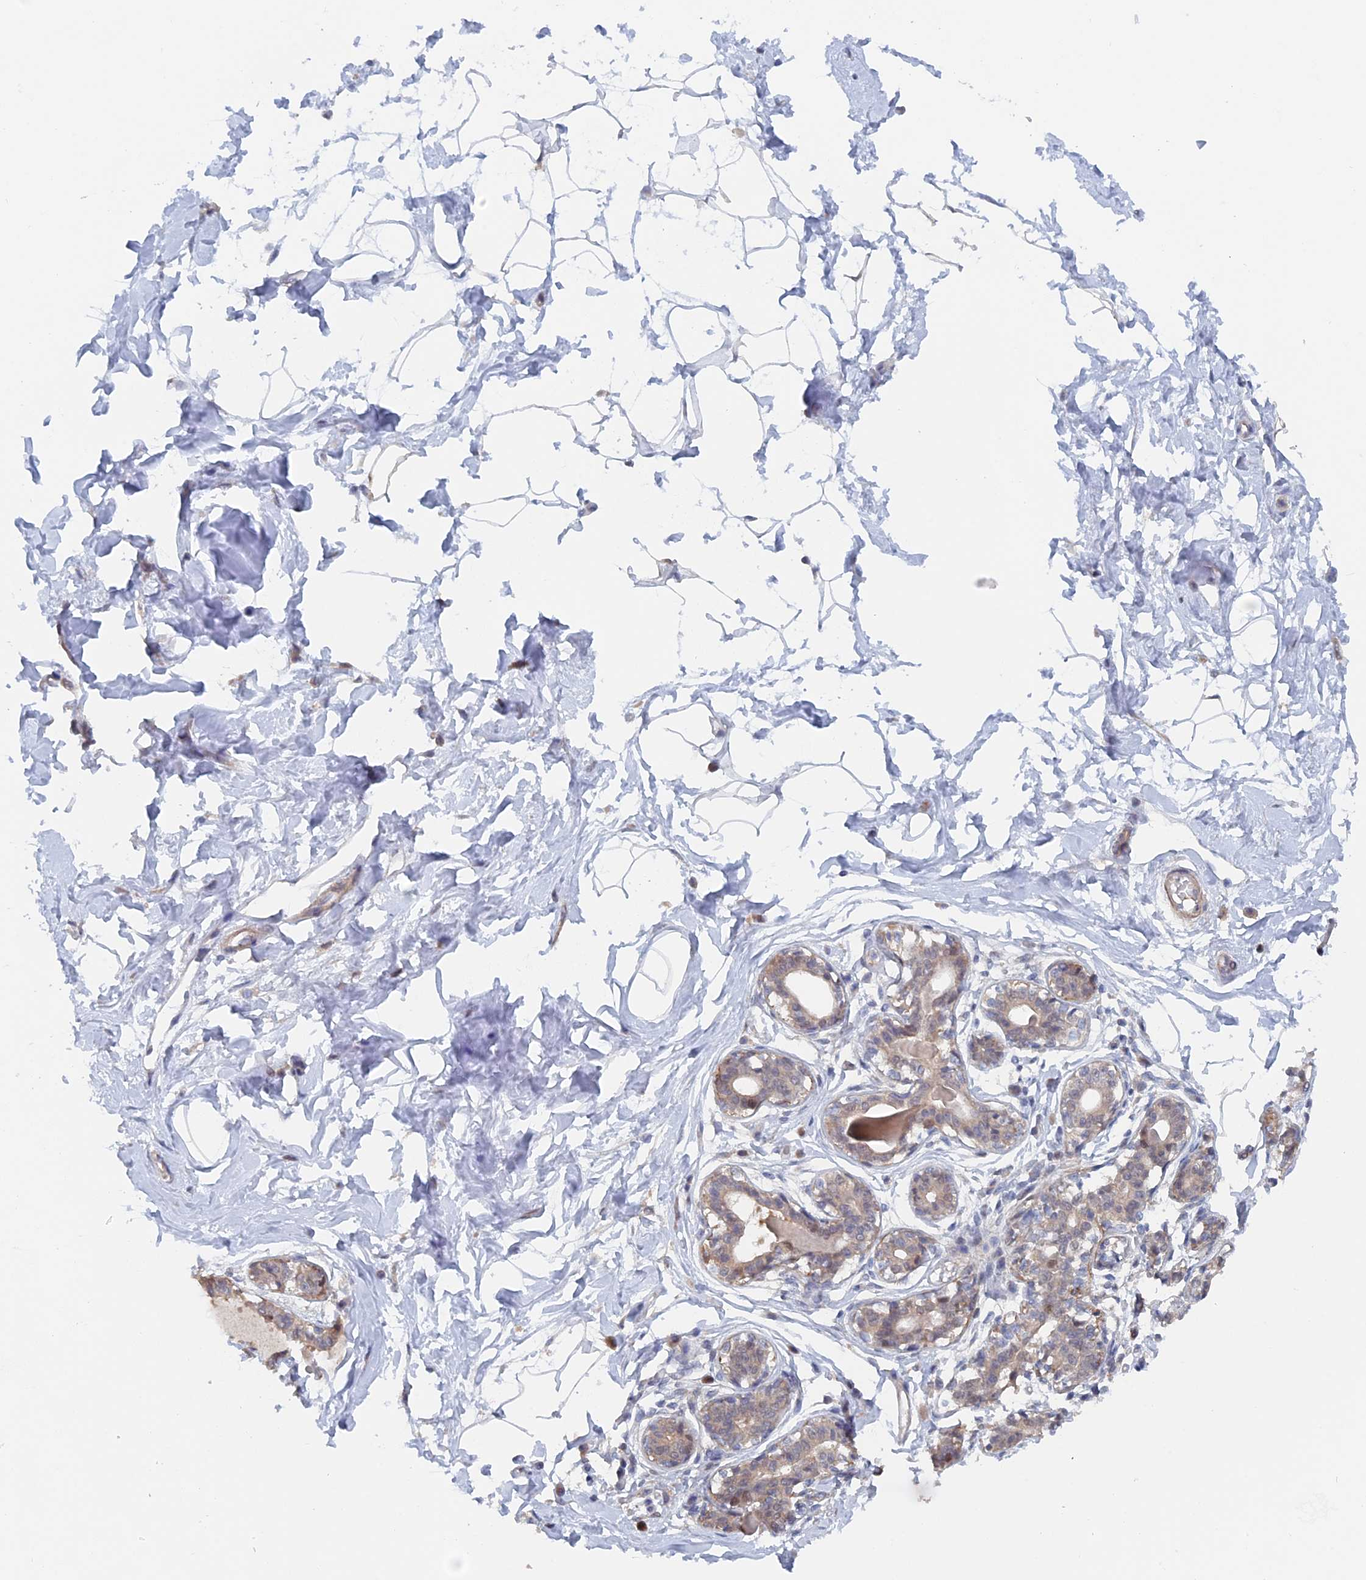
{"staining": {"intensity": "negative", "quantity": "none", "location": "none"}, "tissue": "breast", "cell_type": "Adipocytes", "image_type": "normal", "snomed": [{"axis": "morphology", "description": "Normal tissue, NOS"}, {"axis": "topography", "description": "Breast"}], "caption": "Breast was stained to show a protein in brown. There is no significant expression in adipocytes.", "gene": "ELOVL6", "patient": {"sex": "female", "age": 45}}